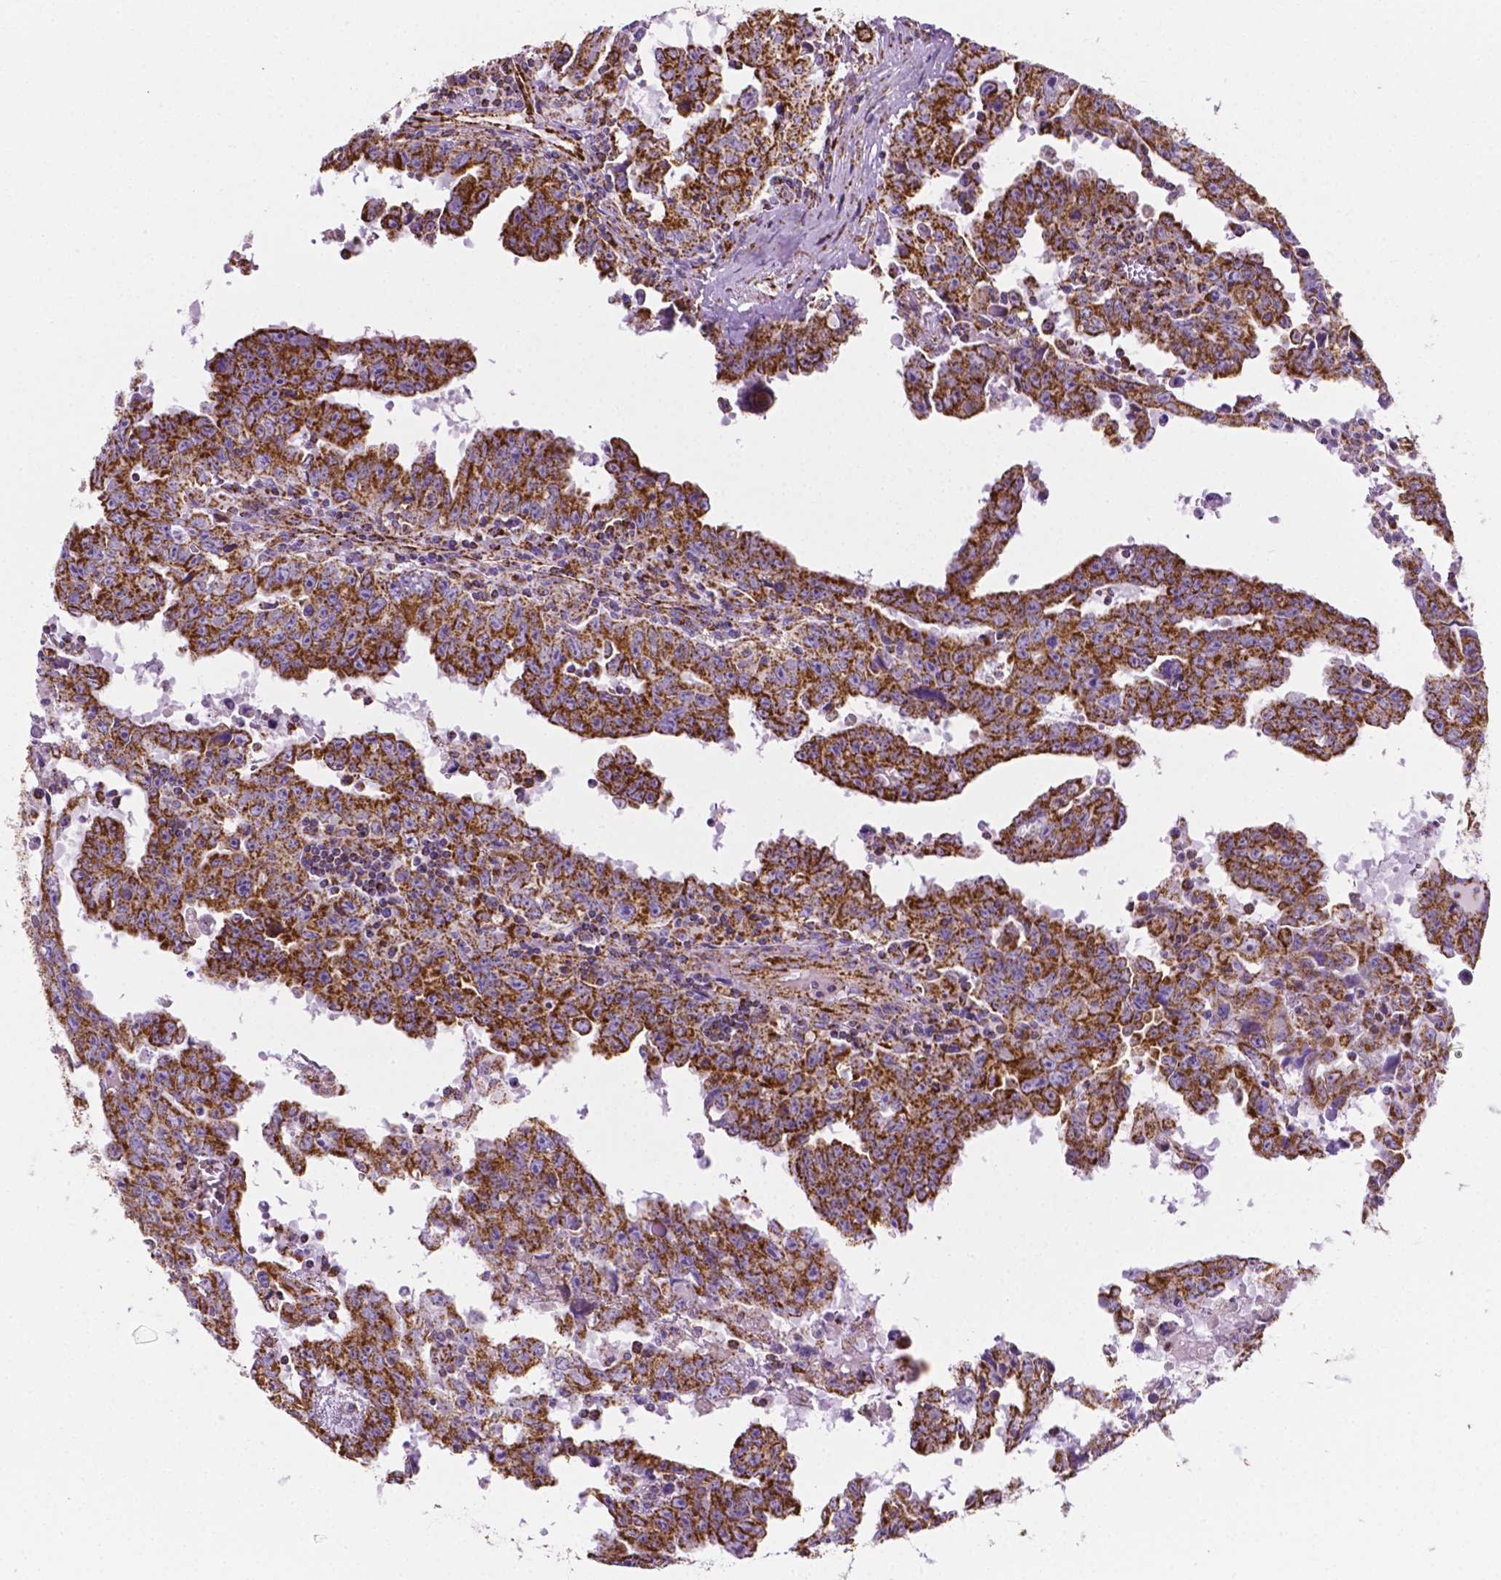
{"staining": {"intensity": "strong", "quantity": ">75%", "location": "cytoplasmic/membranous"}, "tissue": "testis cancer", "cell_type": "Tumor cells", "image_type": "cancer", "snomed": [{"axis": "morphology", "description": "Carcinoma, Embryonal, NOS"}, {"axis": "topography", "description": "Testis"}], "caption": "About >75% of tumor cells in human embryonal carcinoma (testis) exhibit strong cytoplasmic/membranous protein expression as visualized by brown immunohistochemical staining.", "gene": "RMDN3", "patient": {"sex": "male", "age": 22}}